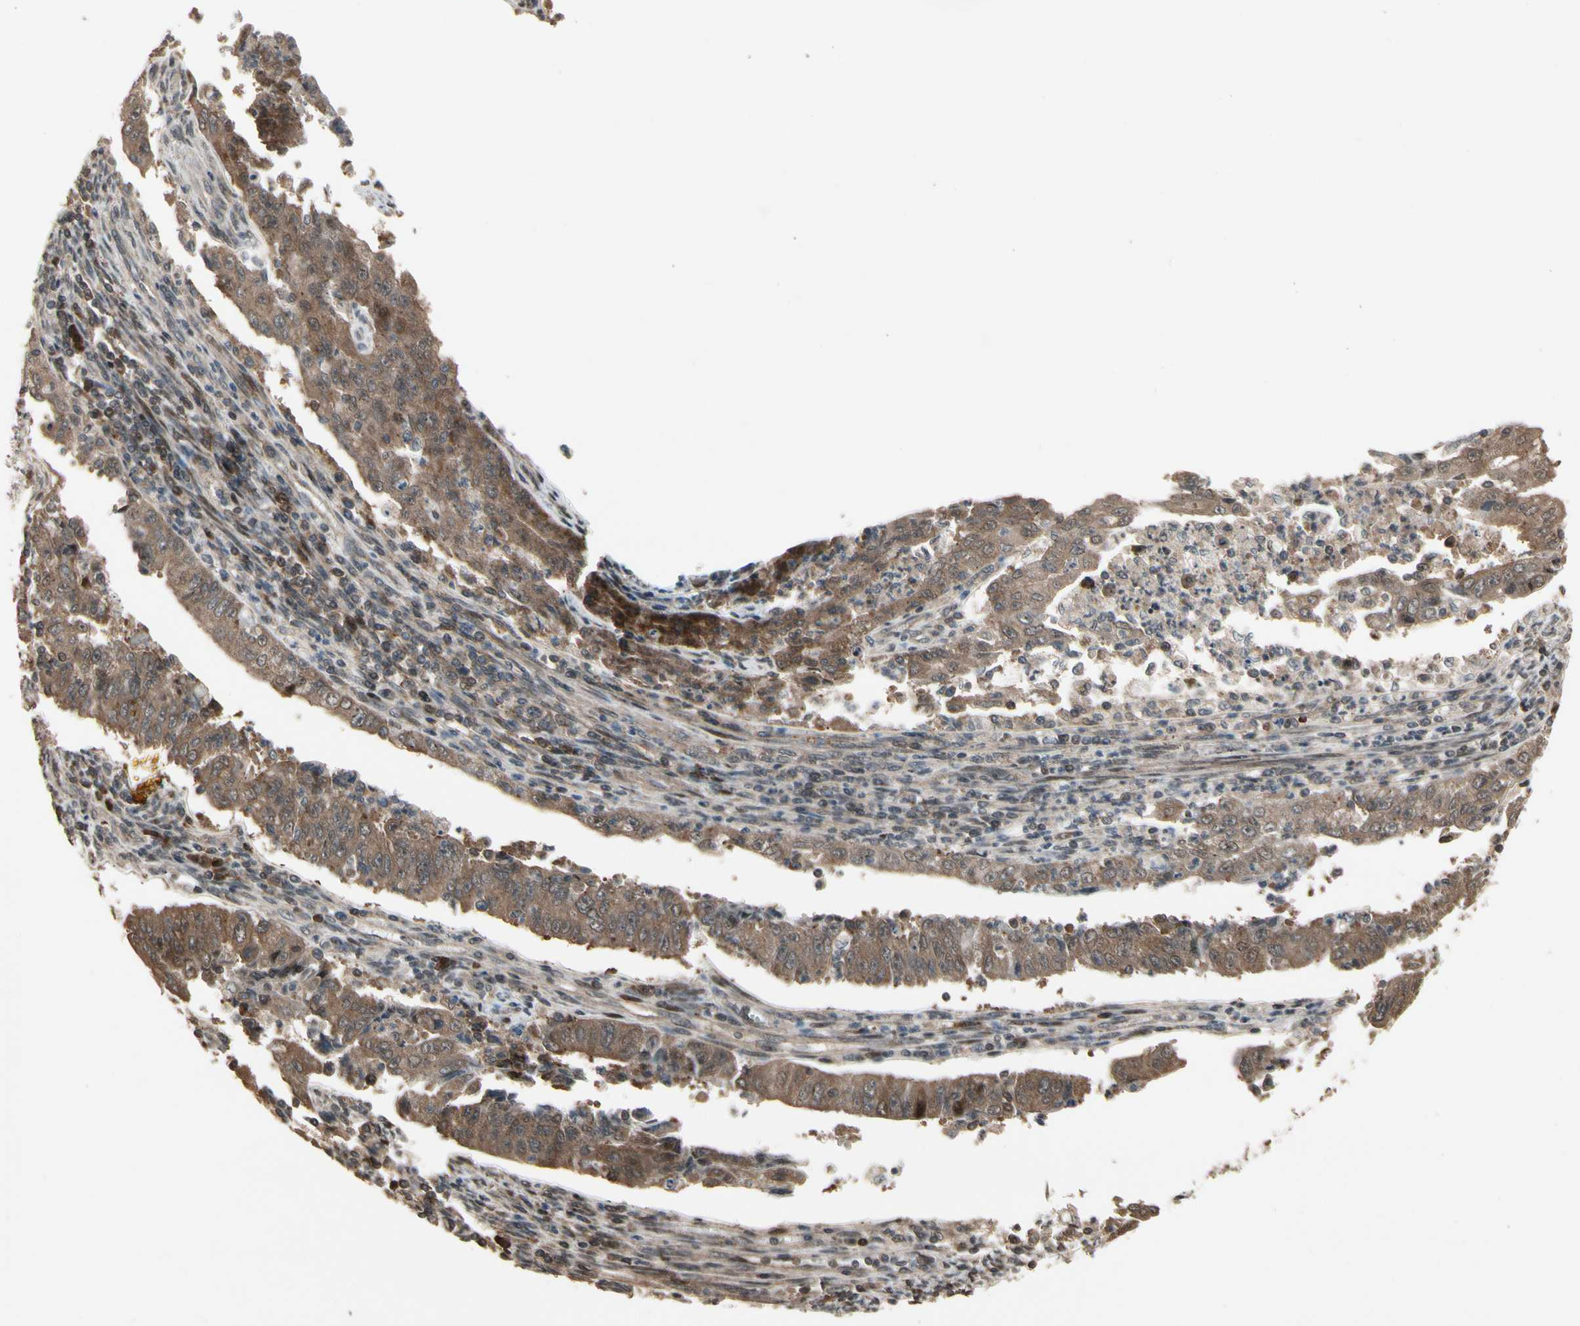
{"staining": {"intensity": "weak", "quantity": ">75%", "location": "cytoplasmic/membranous"}, "tissue": "endometrial cancer", "cell_type": "Tumor cells", "image_type": "cancer", "snomed": [{"axis": "morphology", "description": "Adenocarcinoma, NOS"}, {"axis": "topography", "description": "Endometrium"}], "caption": "Endometrial adenocarcinoma stained with DAB immunohistochemistry shows low levels of weak cytoplasmic/membranous staining in approximately >75% of tumor cells.", "gene": "CSF1R", "patient": {"sex": "female", "age": 42}}